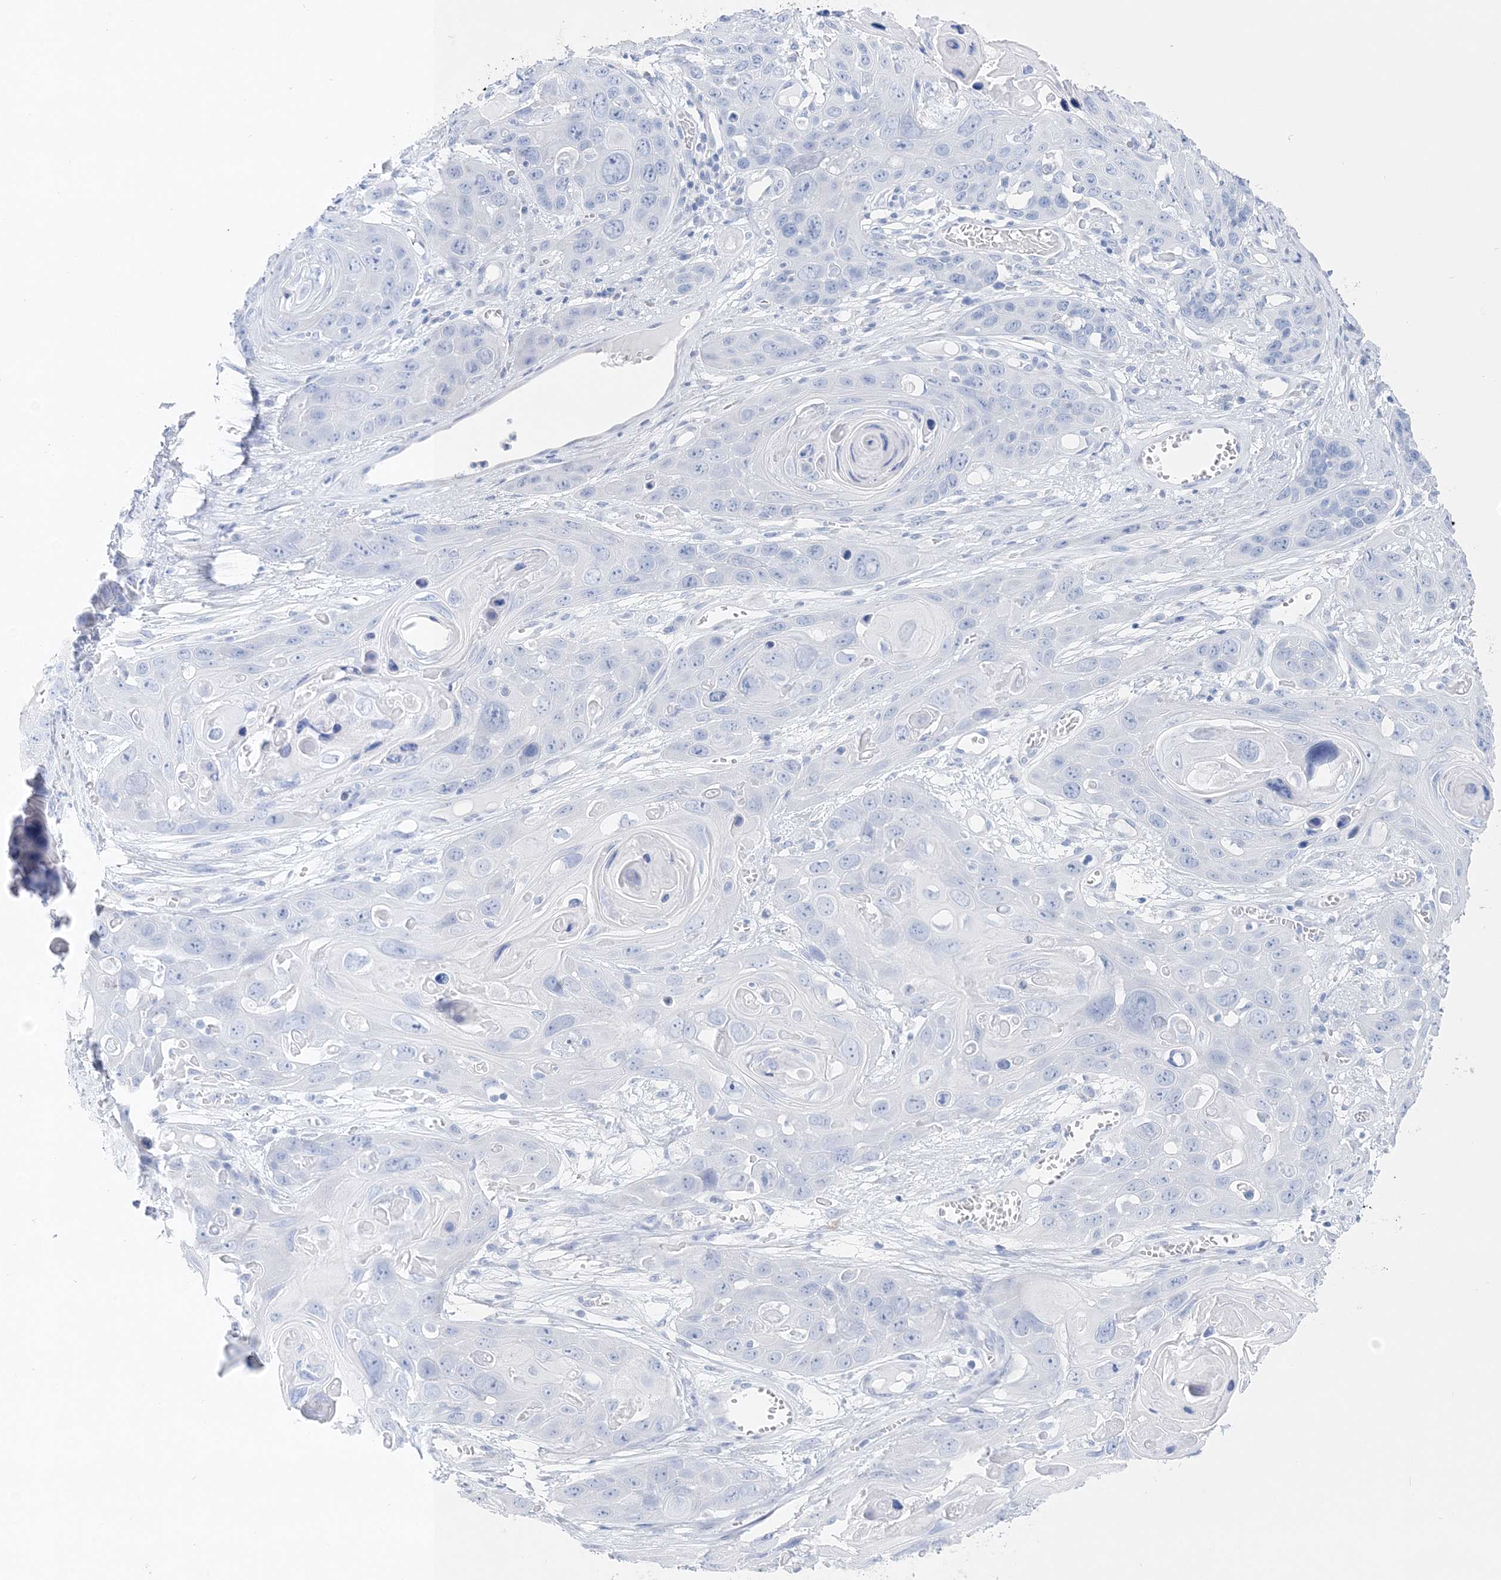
{"staining": {"intensity": "negative", "quantity": "none", "location": "none"}, "tissue": "skin cancer", "cell_type": "Tumor cells", "image_type": "cancer", "snomed": [{"axis": "morphology", "description": "Squamous cell carcinoma, NOS"}, {"axis": "topography", "description": "Skin"}], "caption": "IHC image of neoplastic tissue: skin squamous cell carcinoma stained with DAB shows no significant protein staining in tumor cells.", "gene": "TSPYL6", "patient": {"sex": "male", "age": 55}}